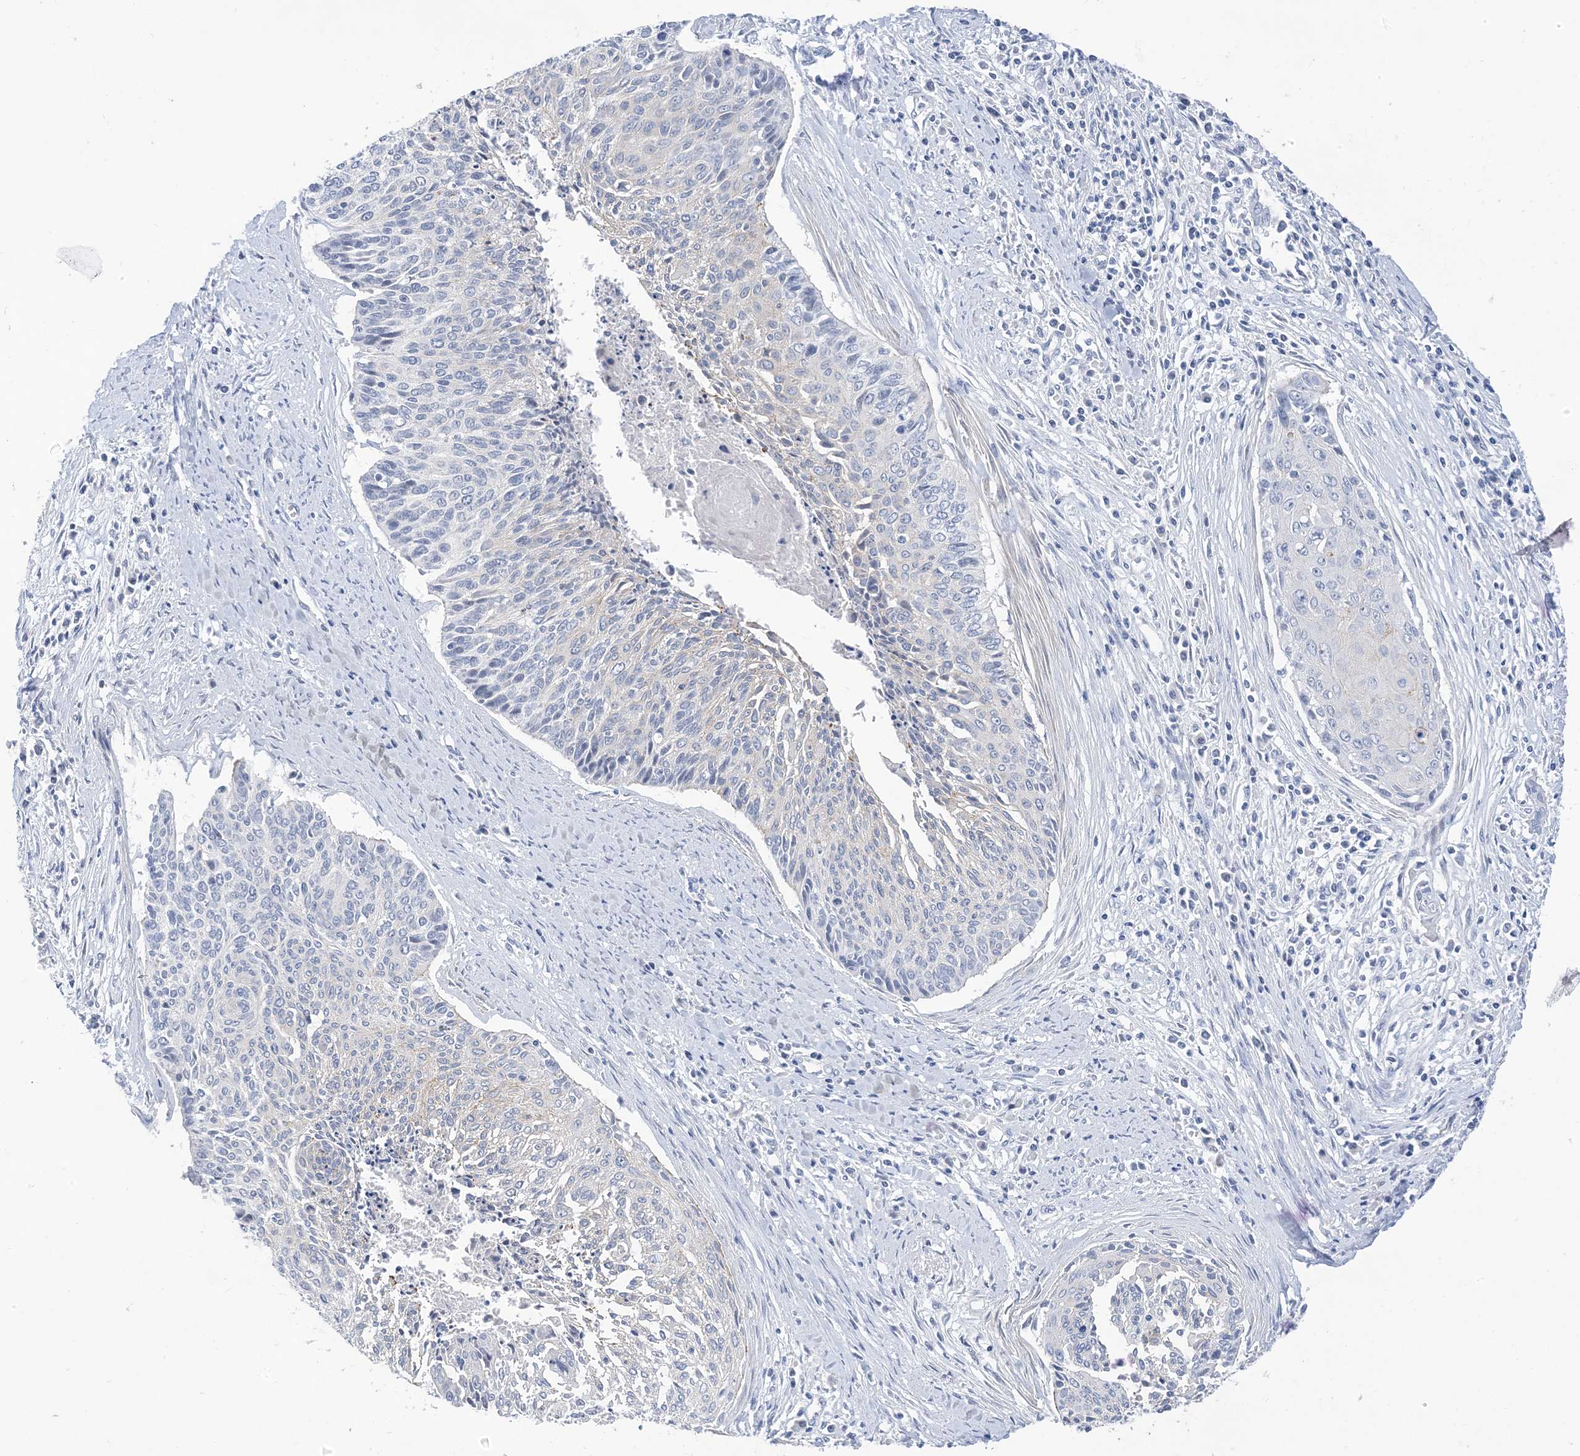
{"staining": {"intensity": "negative", "quantity": "none", "location": "none"}, "tissue": "cervical cancer", "cell_type": "Tumor cells", "image_type": "cancer", "snomed": [{"axis": "morphology", "description": "Squamous cell carcinoma, NOS"}, {"axis": "topography", "description": "Cervix"}], "caption": "This is a photomicrograph of IHC staining of cervical cancer (squamous cell carcinoma), which shows no staining in tumor cells.", "gene": "IL36B", "patient": {"sex": "female", "age": 55}}